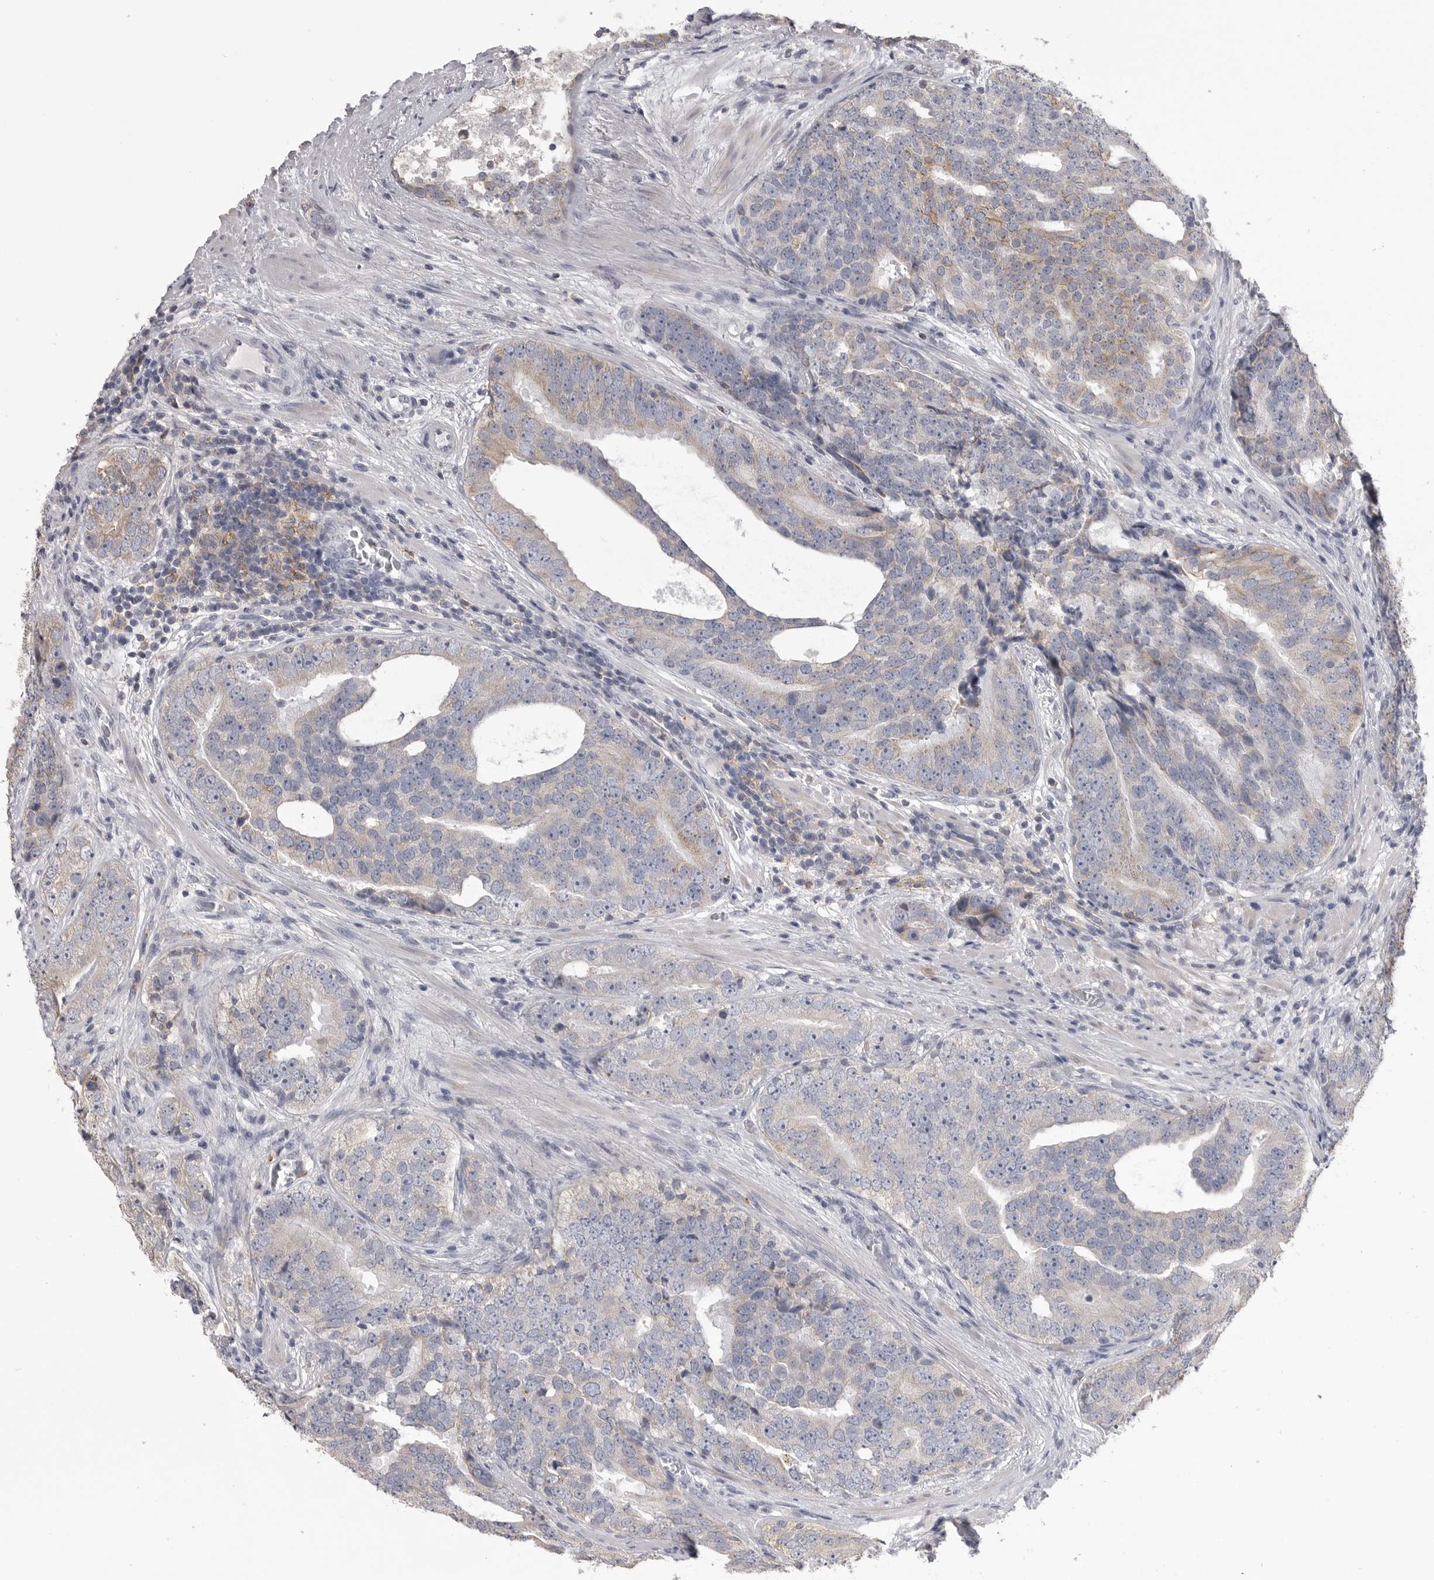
{"staining": {"intensity": "weak", "quantity": "<25%", "location": "cytoplasmic/membranous"}, "tissue": "prostate cancer", "cell_type": "Tumor cells", "image_type": "cancer", "snomed": [{"axis": "morphology", "description": "Adenocarcinoma, High grade"}, {"axis": "topography", "description": "Prostate"}], "caption": "An IHC micrograph of prostate adenocarcinoma (high-grade) is shown. There is no staining in tumor cells of prostate adenocarcinoma (high-grade).", "gene": "CMTM6", "patient": {"sex": "male", "age": 56}}